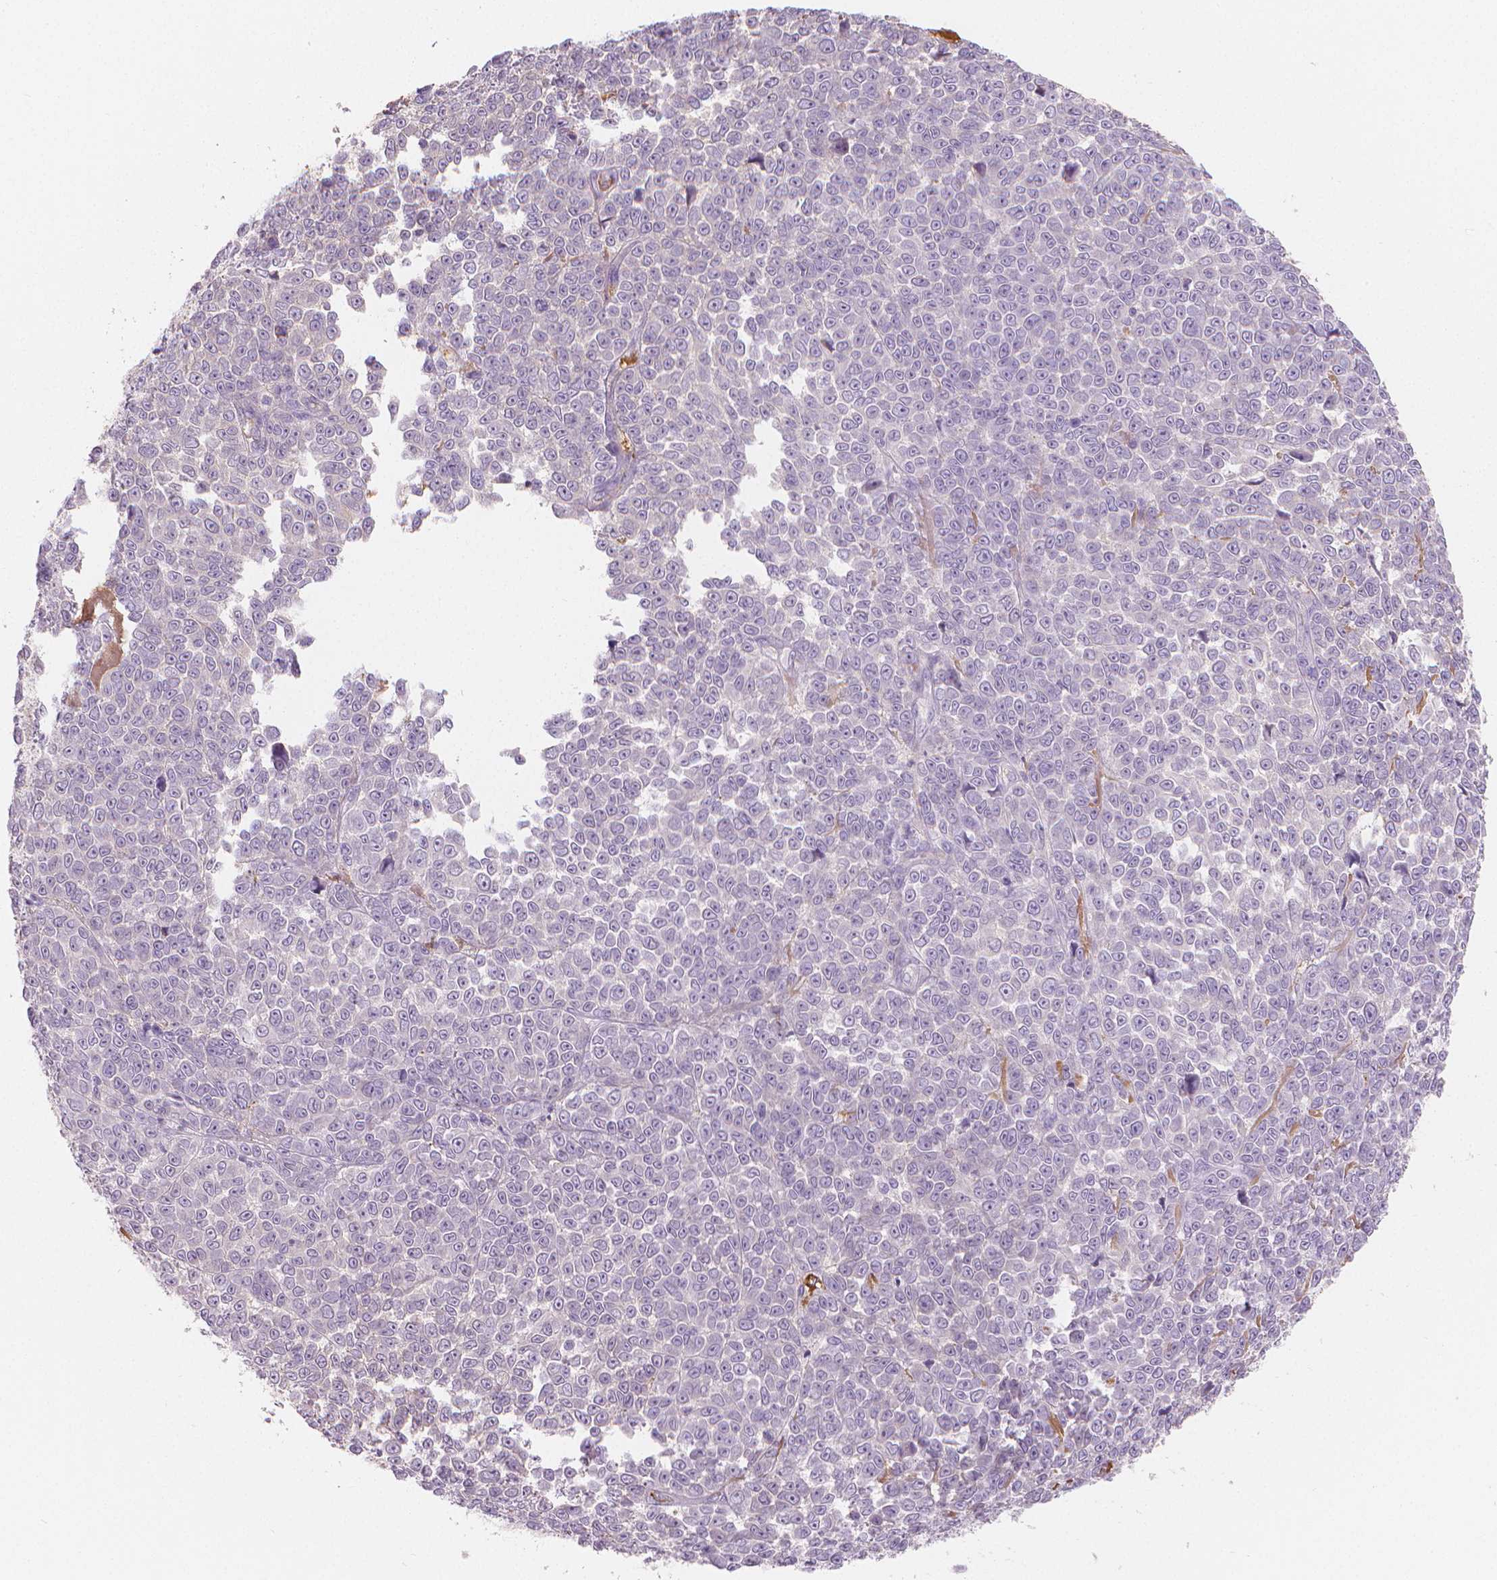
{"staining": {"intensity": "negative", "quantity": "none", "location": "none"}, "tissue": "melanoma", "cell_type": "Tumor cells", "image_type": "cancer", "snomed": [{"axis": "morphology", "description": "Malignant melanoma, NOS"}, {"axis": "topography", "description": "Skin"}], "caption": "An immunohistochemistry (IHC) image of melanoma is shown. There is no staining in tumor cells of melanoma.", "gene": "APOA4", "patient": {"sex": "female", "age": 95}}